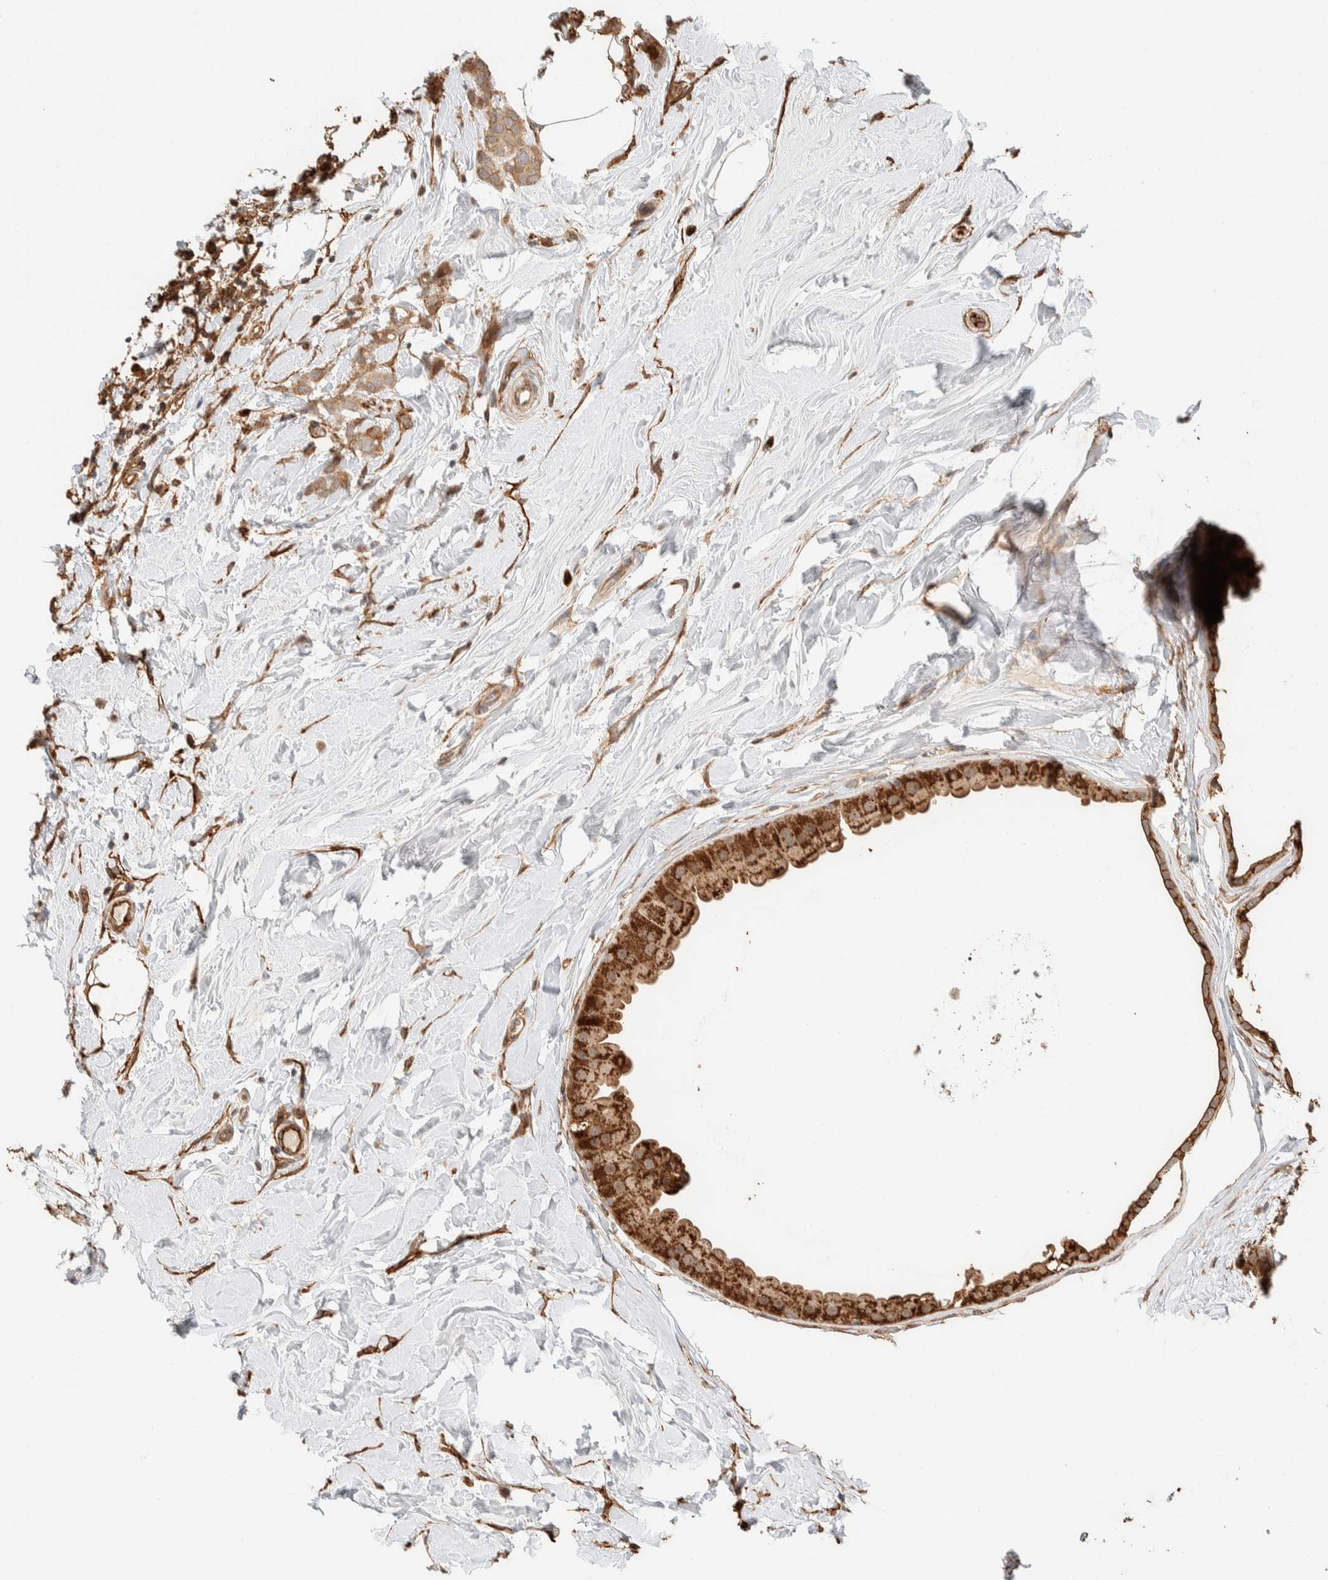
{"staining": {"intensity": "moderate", "quantity": ">75%", "location": "cytoplasmic/membranous"}, "tissue": "breast cancer", "cell_type": "Tumor cells", "image_type": "cancer", "snomed": [{"axis": "morphology", "description": "Lobular carcinoma, in situ"}, {"axis": "morphology", "description": "Lobular carcinoma"}, {"axis": "topography", "description": "Breast"}], "caption": "Breast cancer tissue exhibits moderate cytoplasmic/membranous positivity in approximately >75% of tumor cells (brown staining indicates protein expression, while blue staining denotes nuclei).", "gene": "KIF9", "patient": {"sex": "female", "age": 41}}